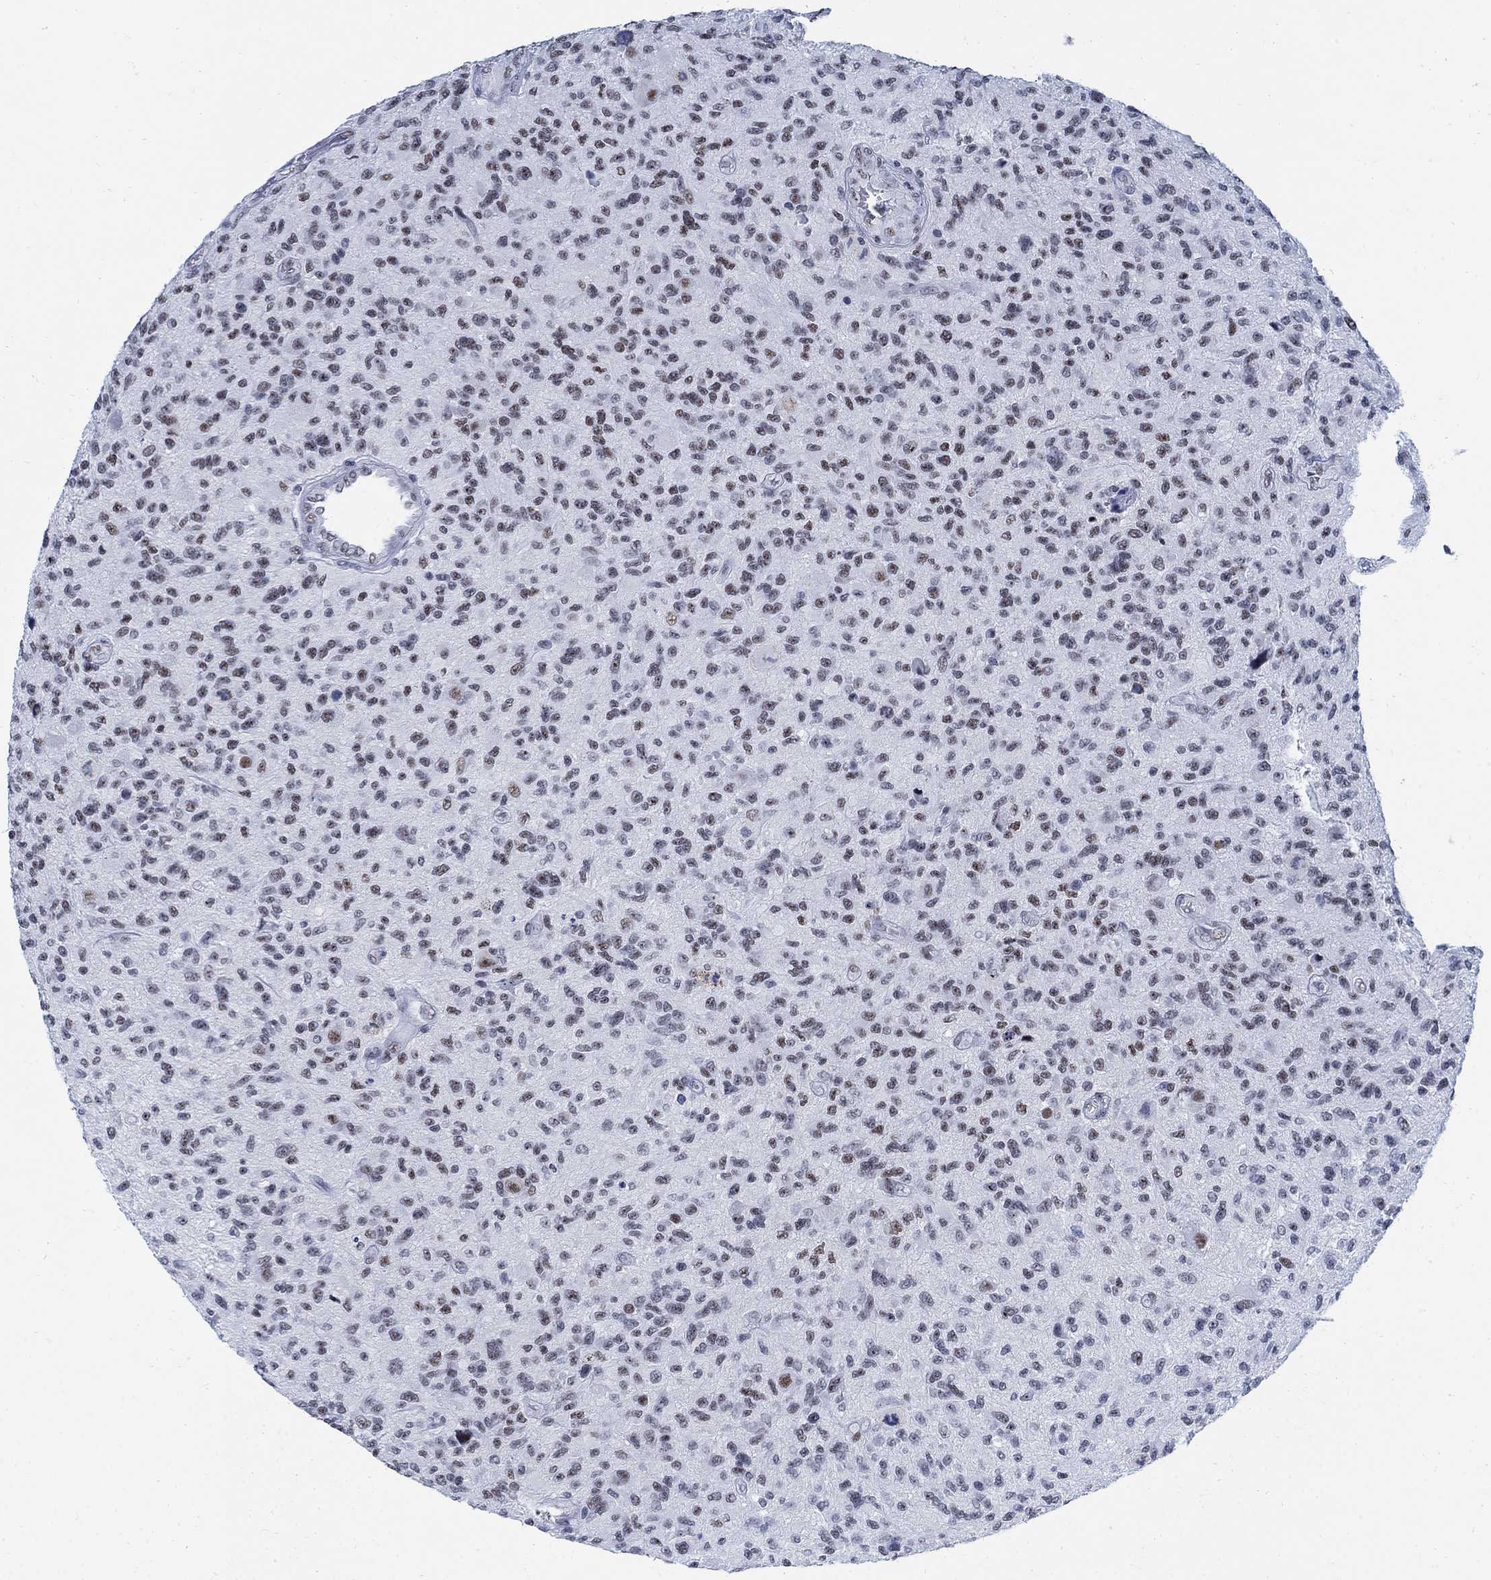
{"staining": {"intensity": "weak", "quantity": "25%-75%", "location": "nuclear"}, "tissue": "glioma", "cell_type": "Tumor cells", "image_type": "cancer", "snomed": [{"axis": "morphology", "description": "Glioma, malignant, High grade"}, {"axis": "topography", "description": "Brain"}], "caption": "Malignant glioma (high-grade) stained with a protein marker exhibits weak staining in tumor cells.", "gene": "DLK1", "patient": {"sex": "male", "age": 47}}